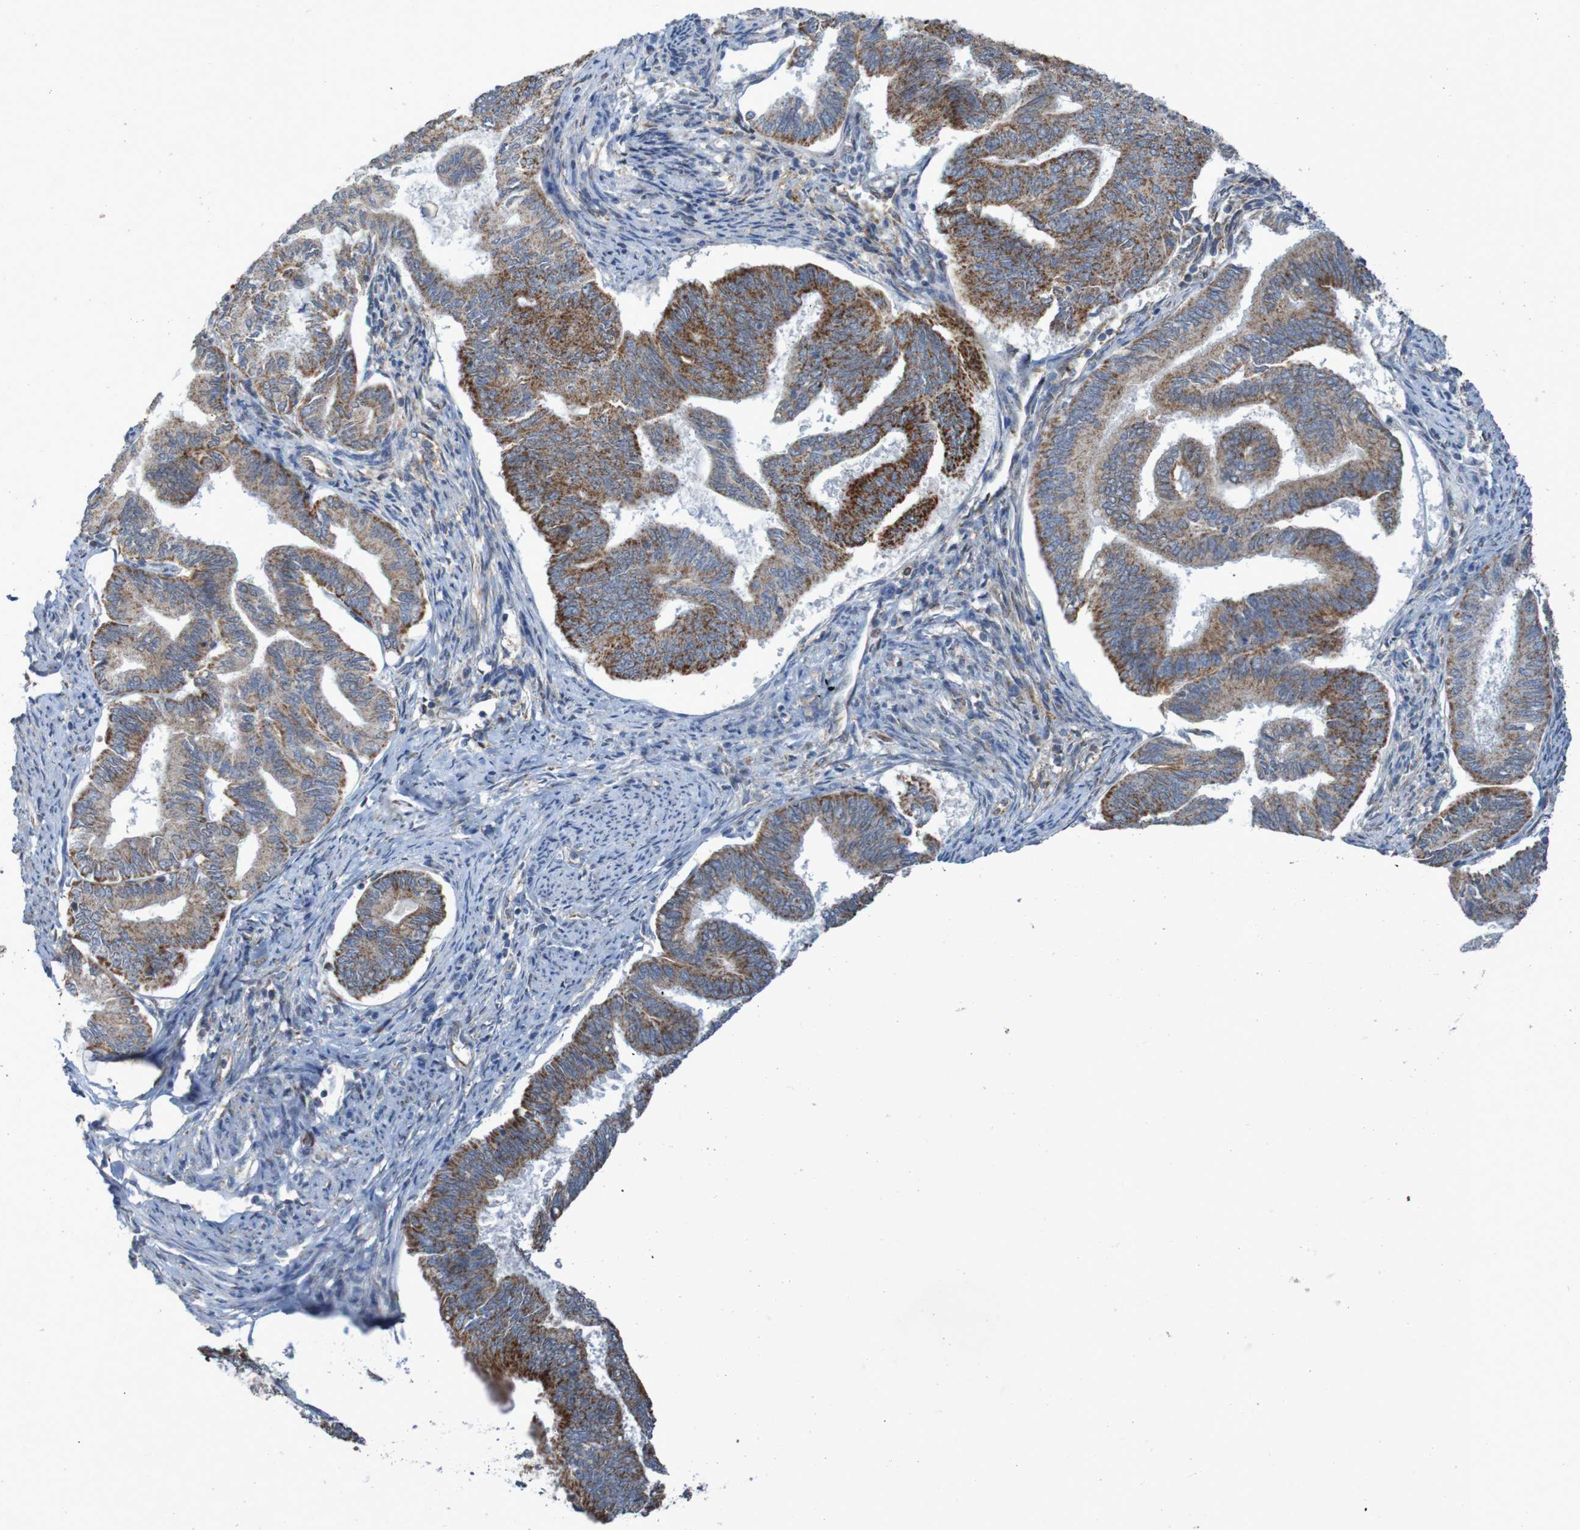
{"staining": {"intensity": "strong", "quantity": "25%-75%", "location": "cytoplasmic/membranous"}, "tissue": "endometrial cancer", "cell_type": "Tumor cells", "image_type": "cancer", "snomed": [{"axis": "morphology", "description": "Adenocarcinoma, NOS"}, {"axis": "topography", "description": "Endometrium"}], "caption": "Protein expression analysis of human endometrial cancer reveals strong cytoplasmic/membranous staining in about 25%-75% of tumor cells.", "gene": "CCDC51", "patient": {"sex": "female", "age": 86}}